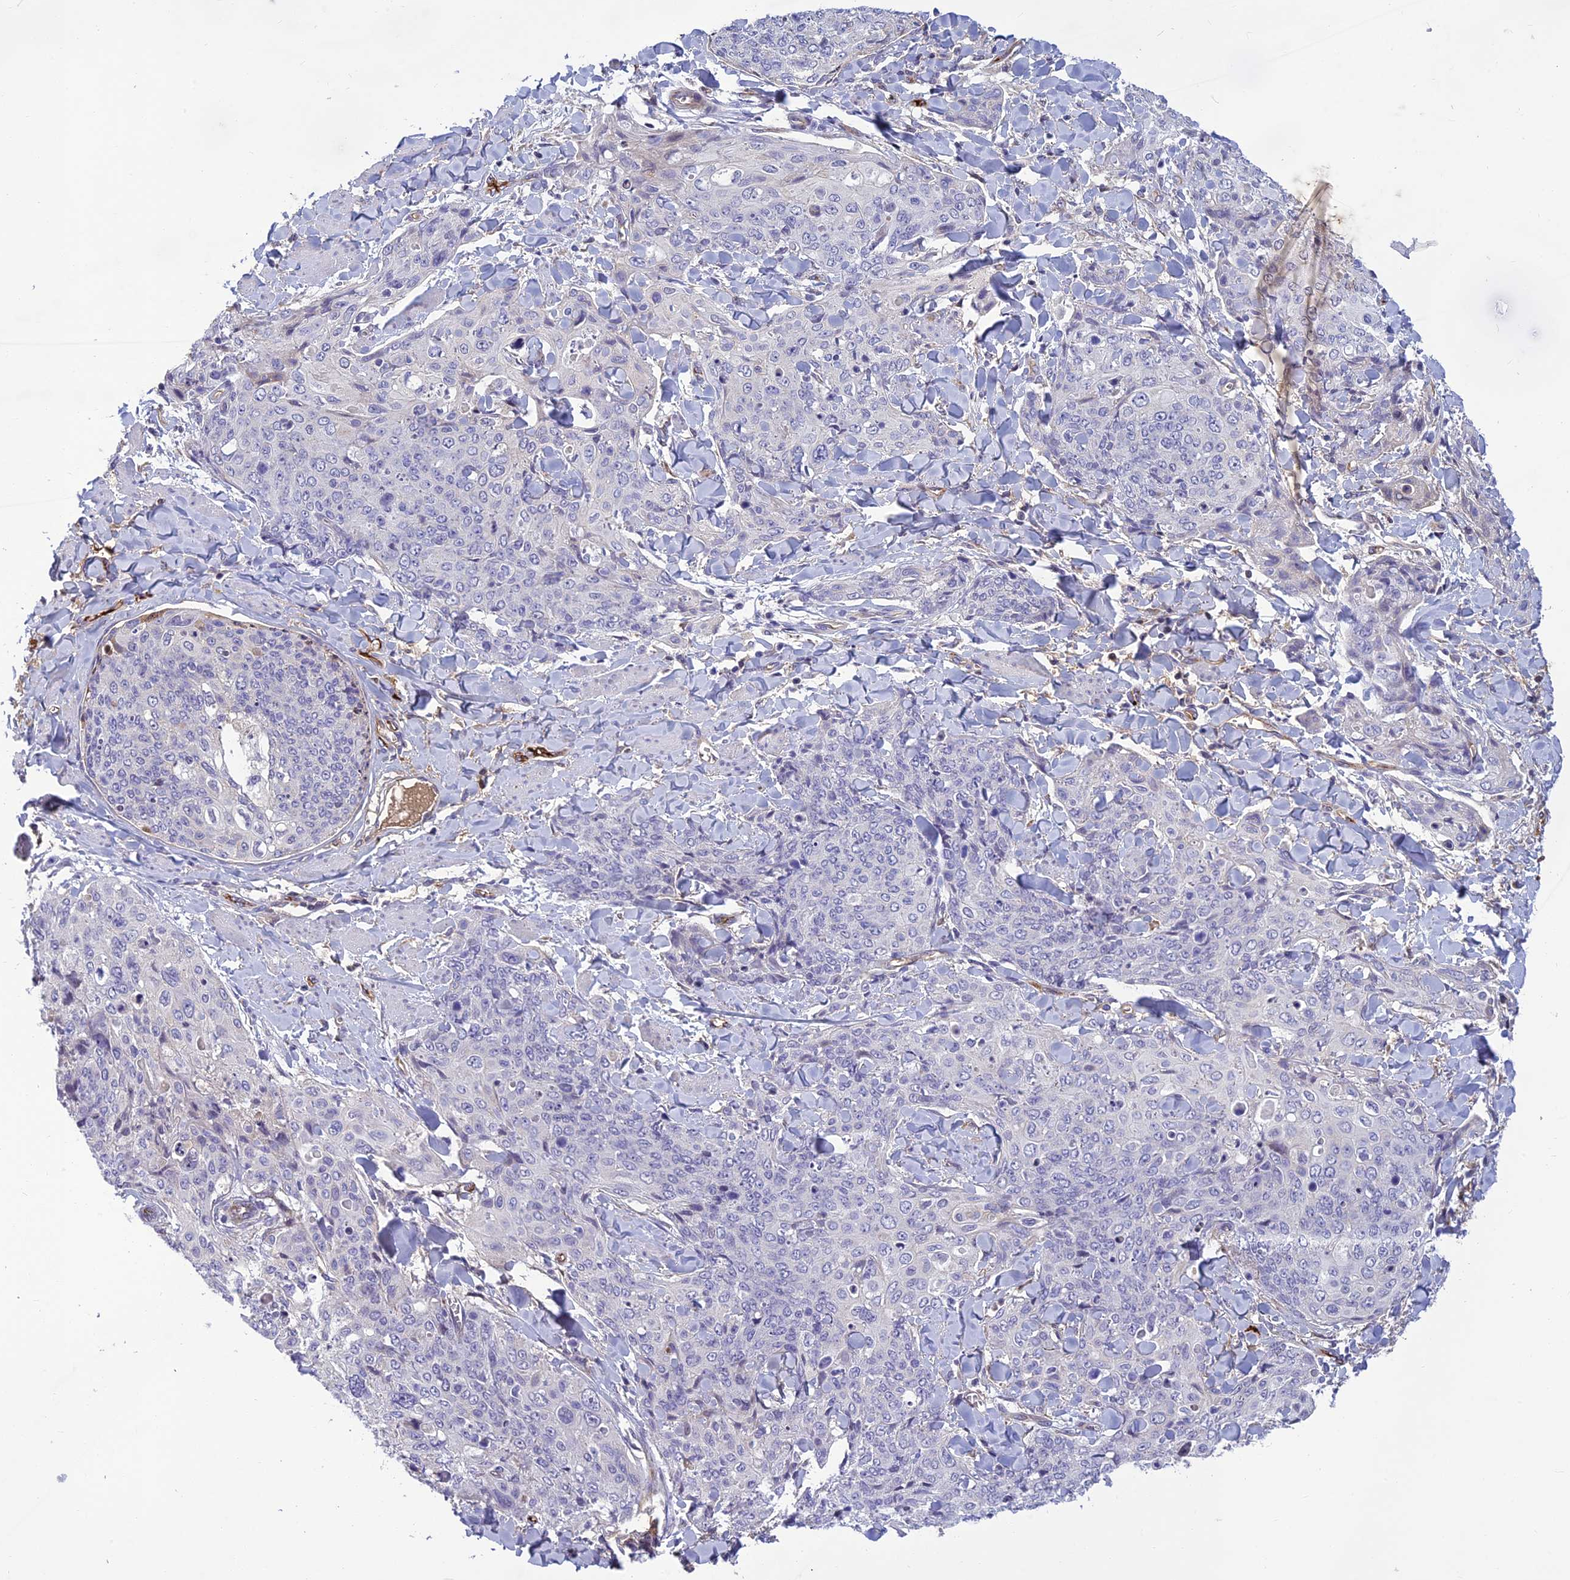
{"staining": {"intensity": "negative", "quantity": "none", "location": "none"}, "tissue": "skin cancer", "cell_type": "Tumor cells", "image_type": "cancer", "snomed": [{"axis": "morphology", "description": "Squamous cell carcinoma, NOS"}, {"axis": "topography", "description": "Skin"}, {"axis": "topography", "description": "Vulva"}], "caption": "High power microscopy image of an immunohistochemistry micrograph of skin cancer (squamous cell carcinoma), revealing no significant staining in tumor cells. (DAB immunohistochemistry (IHC), high magnification).", "gene": "CLEC11A", "patient": {"sex": "female", "age": 85}}